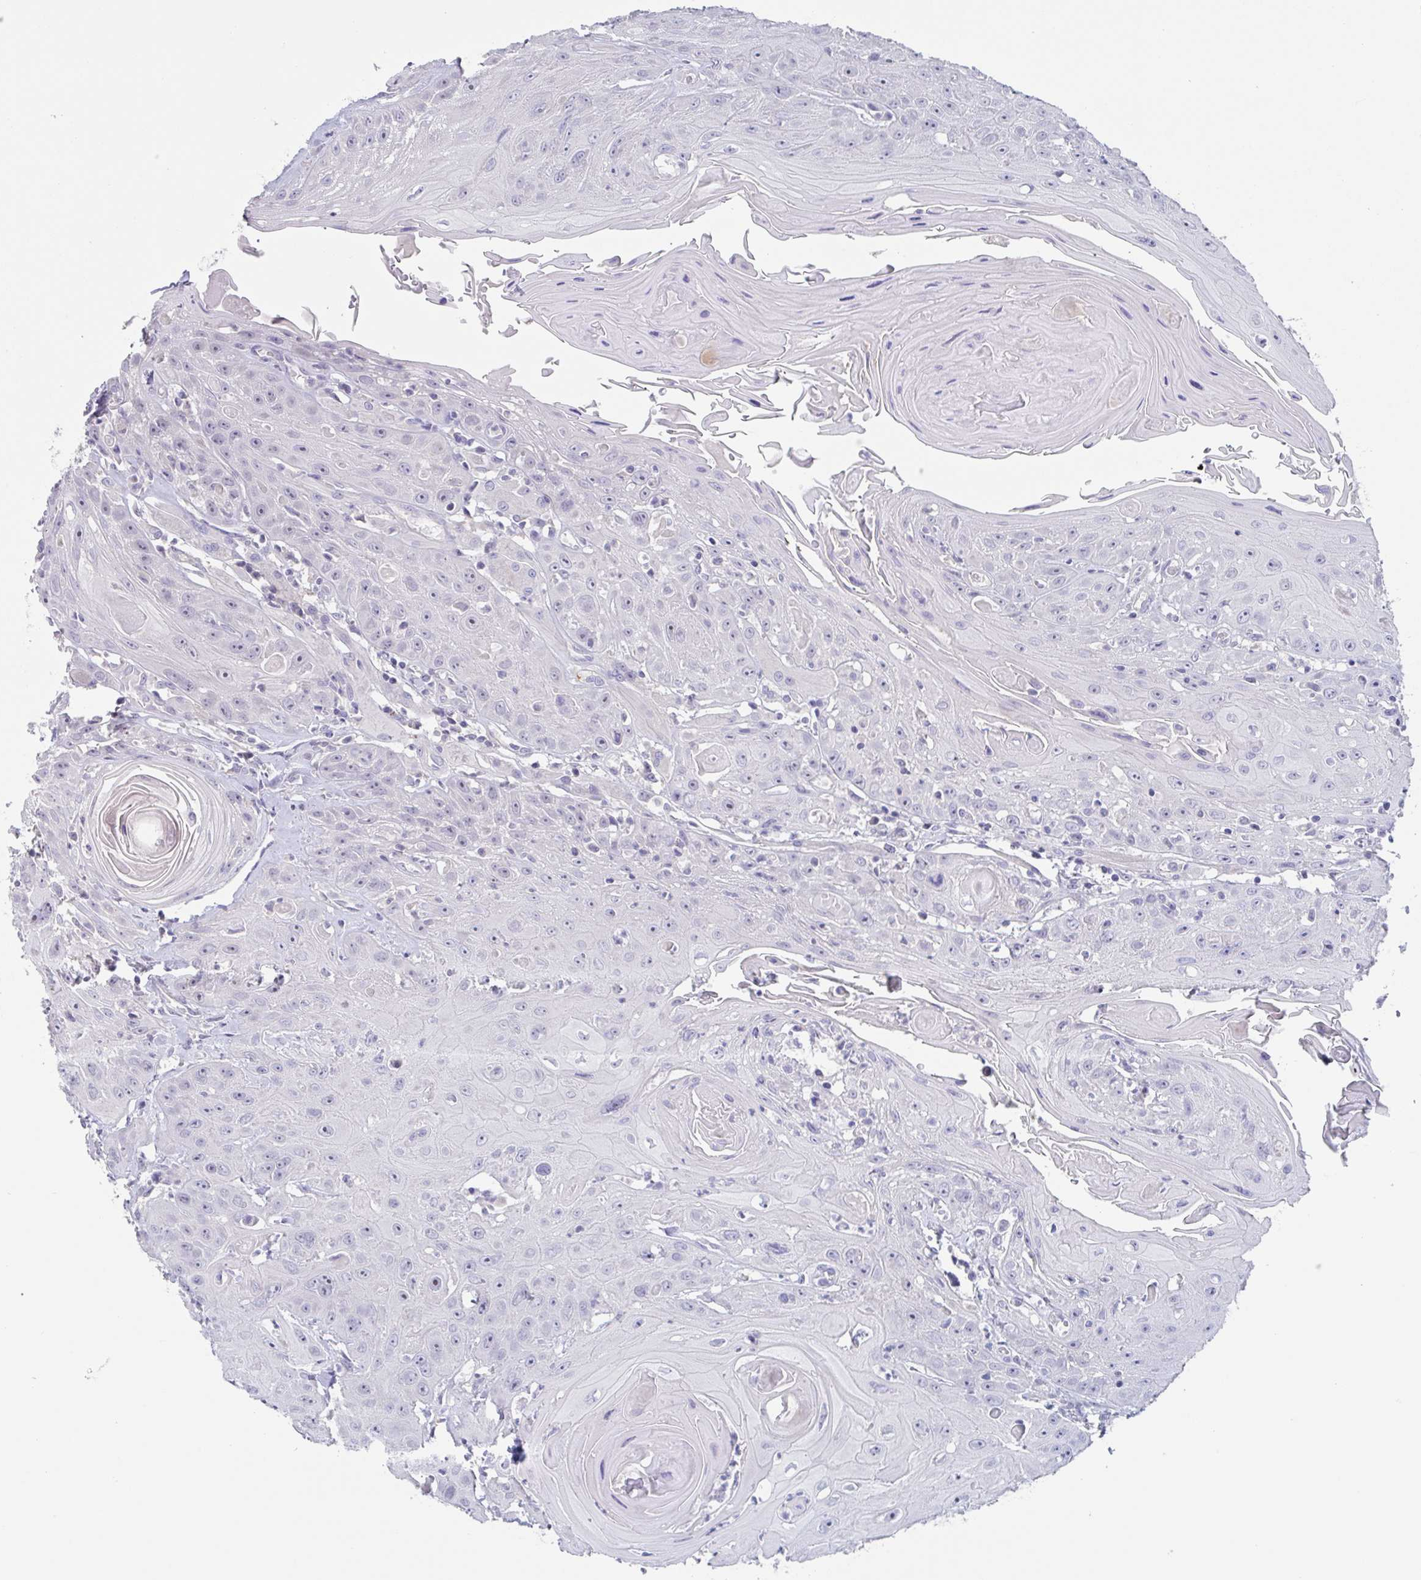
{"staining": {"intensity": "negative", "quantity": "none", "location": "none"}, "tissue": "head and neck cancer", "cell_type": "Tumor cells", "image_type": "cancer", "snomed": [{"axis": "morphology", "description": "Squamous cell carcinoma, NOS"}, {"axis": "topography", "description": "Head-Neck"}], "caption": "DAB immunohistochemical staining of head and neck squamous cell carcinoma demonstrates no significant staining in tumor cells. The staining was performed using DAB to visualize the protein expression in brown, while the nuclei were stained in blue with hematoxylin (Magnification: 20x).", "gene": "NOXRED1", "patient": {"sex": "female", "age": 59}}